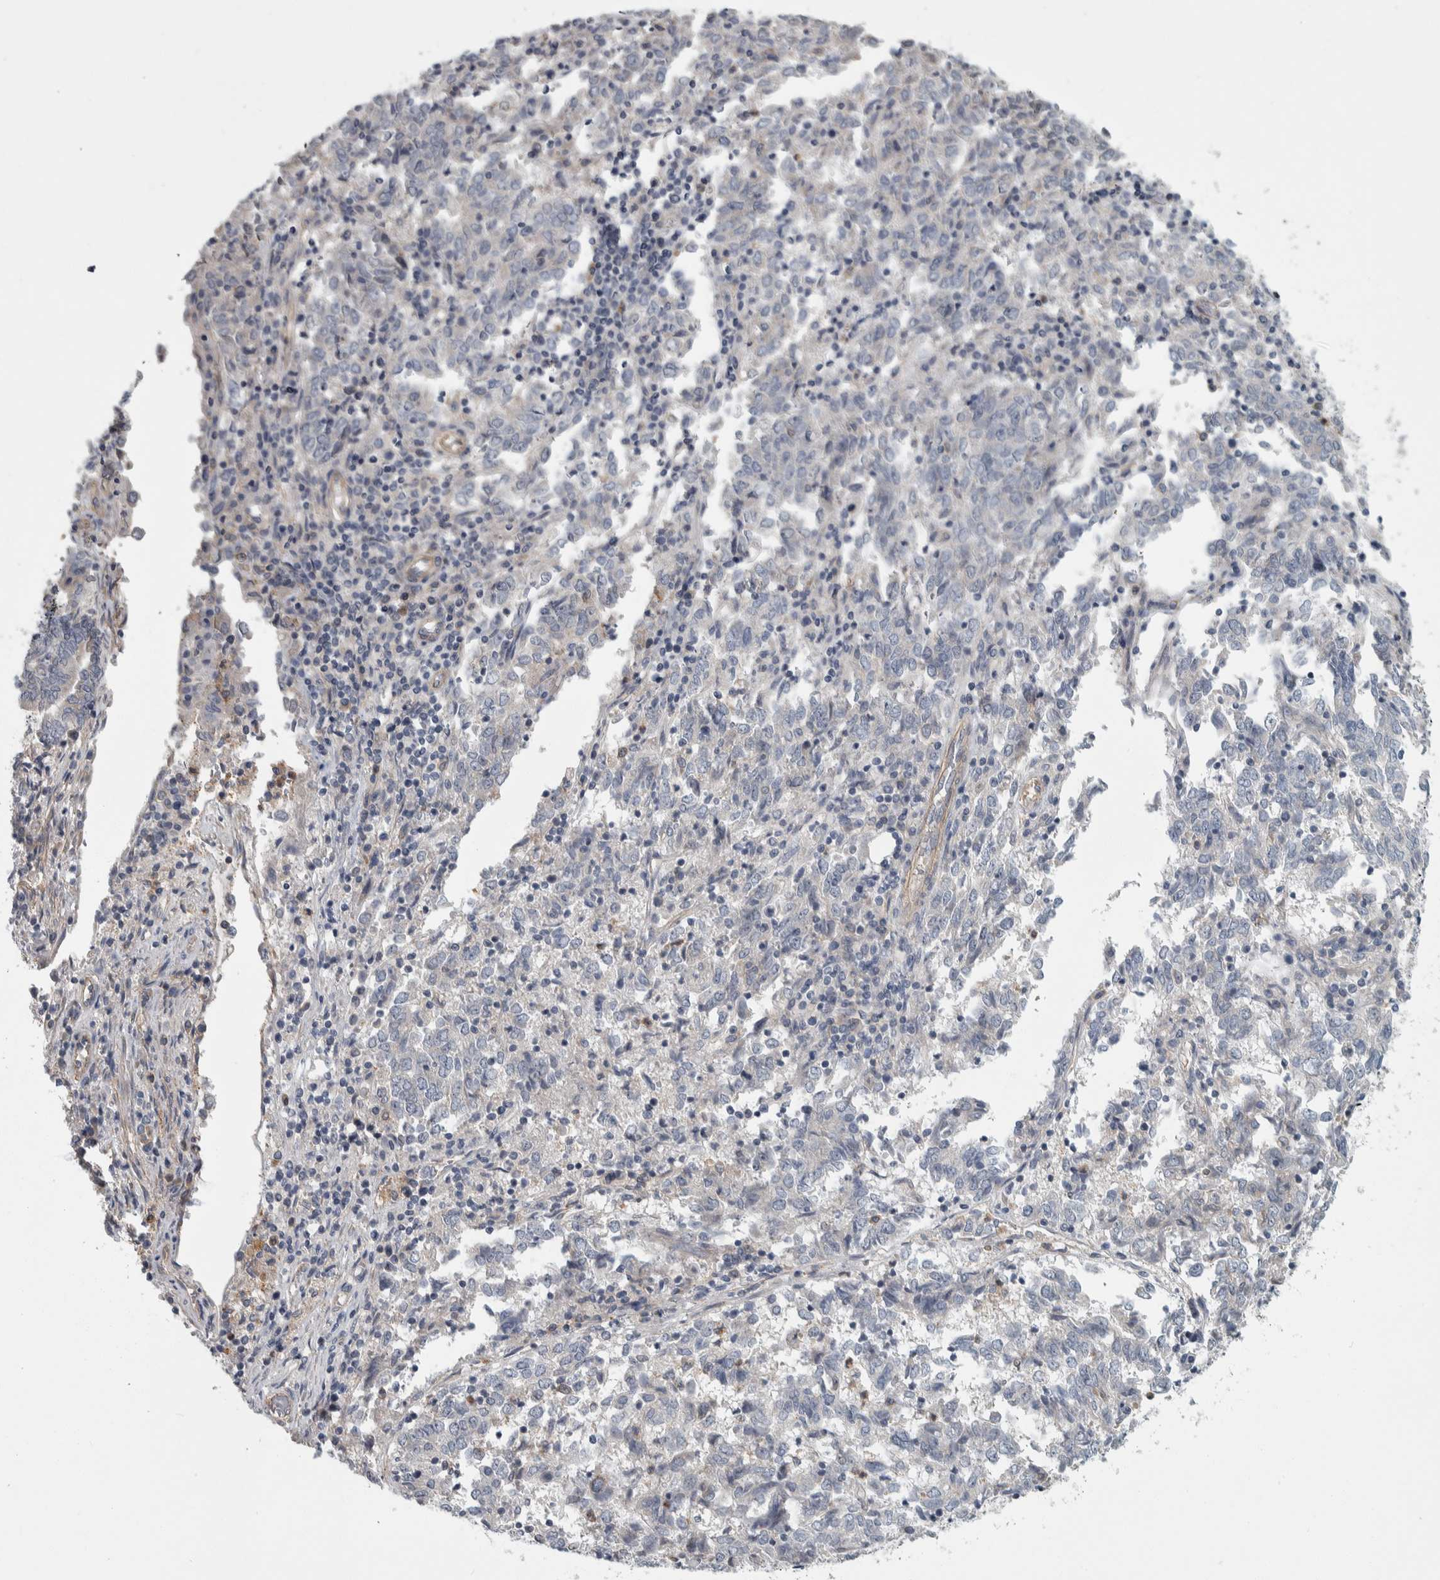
{"staining": {"intensity": "negative", "quantity": "none", "location": "none"}, "tissue": "endometrial cancer", "cell_type": "Tumor cells", "image_type": "cancer", "snomed": [{"axis": "morphology", "description": "Adenocarcinoma, NOS"}, {"axis": "topography", "description": "Endometrium"}], "caption": "A photomicrograph of human adenocarcinoma (endometrial) is negative for staining in tumor cells.", "gene": "KCNJ3", "patient": {"sex": "female", "age": 80}}